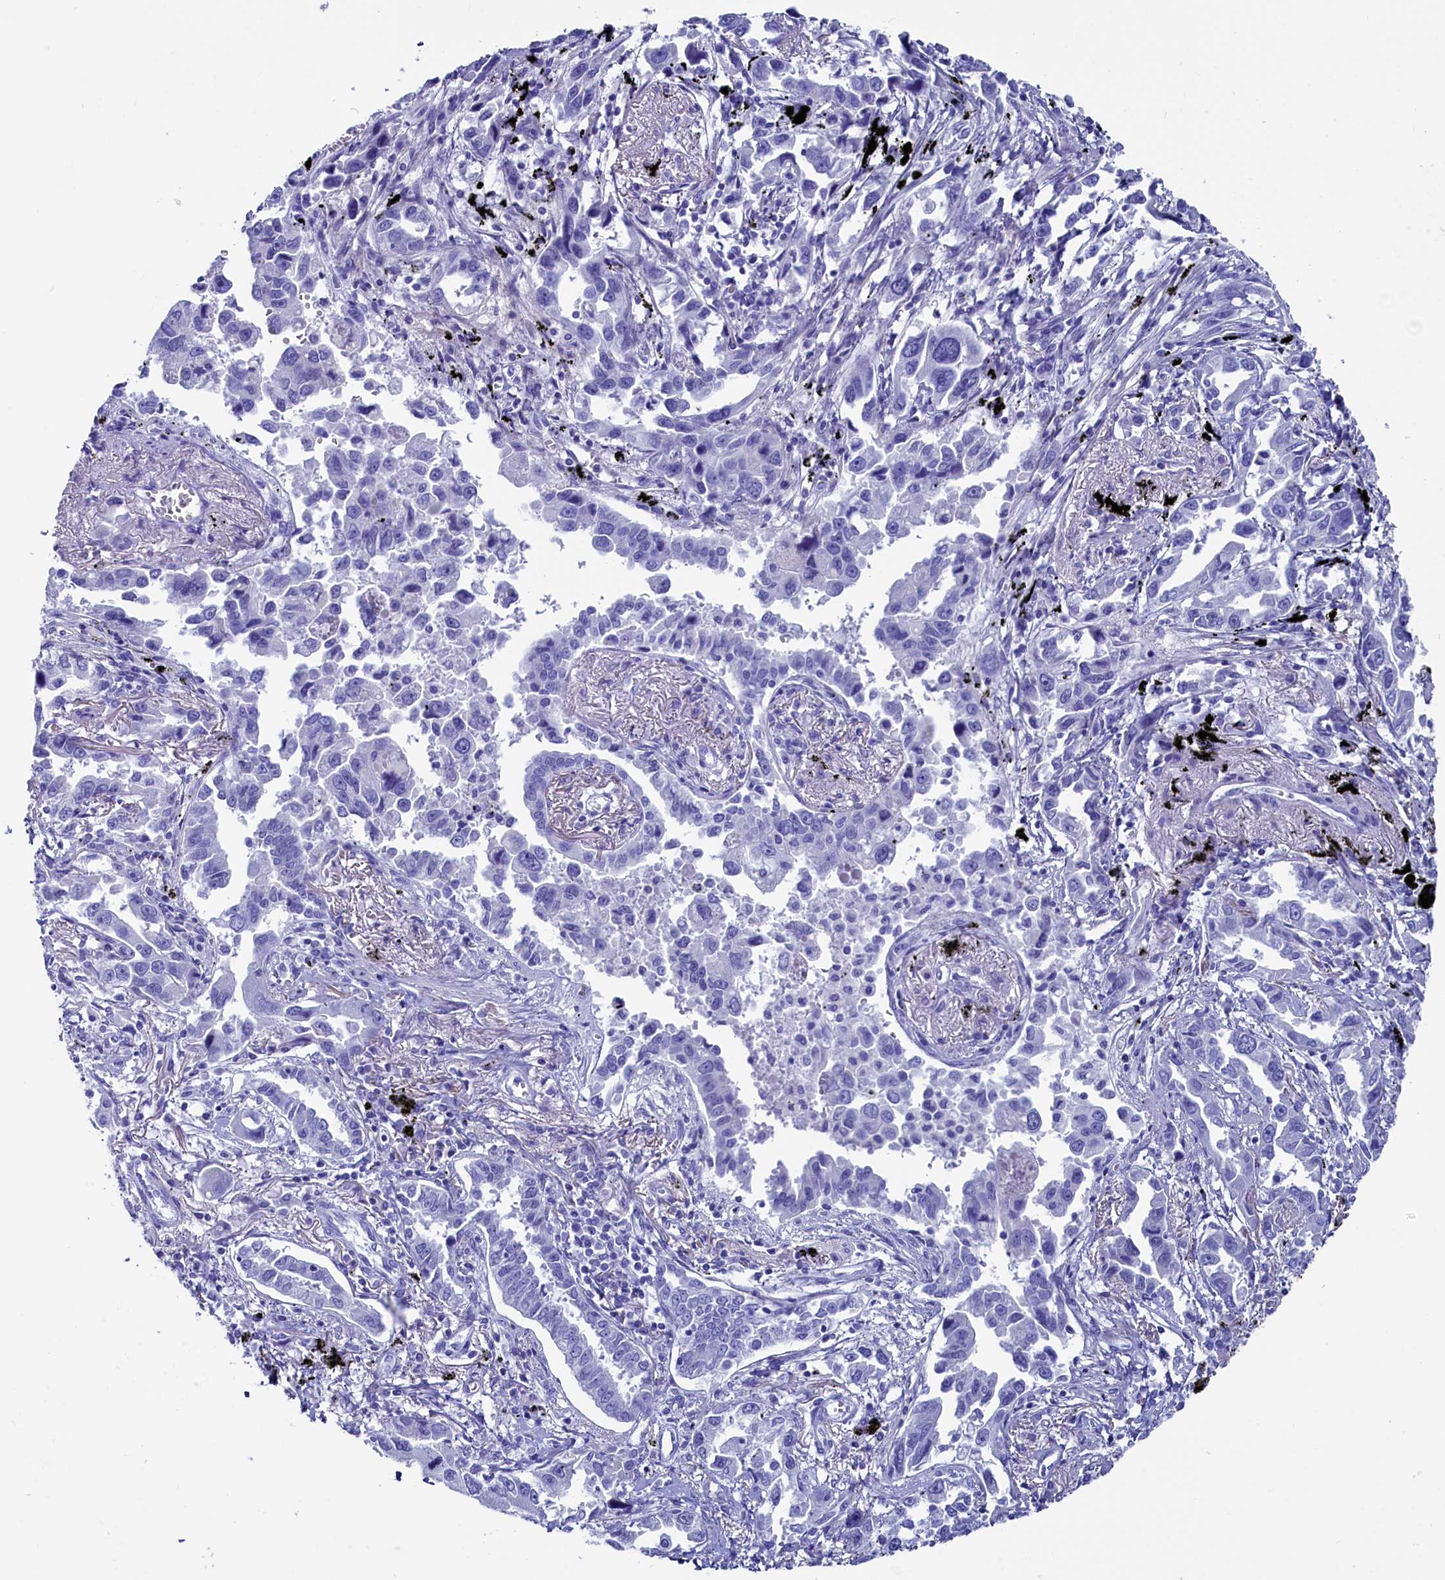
{"staining": {"intensity": "negative", "quantity": "none", "location": "none"}, "tissue": "lung cancer", "cell_type": "Tumor cells", "image_type": "cancer", "snomed": [{"axis": "morphology", "description": "Adenocarcinoma, NOS"}, {"axis": "topography", "description": "Lung"}], "caption": "Tumor cells show no significant staining in lung adenocarcinoma. (Immunohistochemistry, brightfield microscopy, high magnification).", "gene": "ANKRD29", "patient": {"sex": "male", "age": 67}}